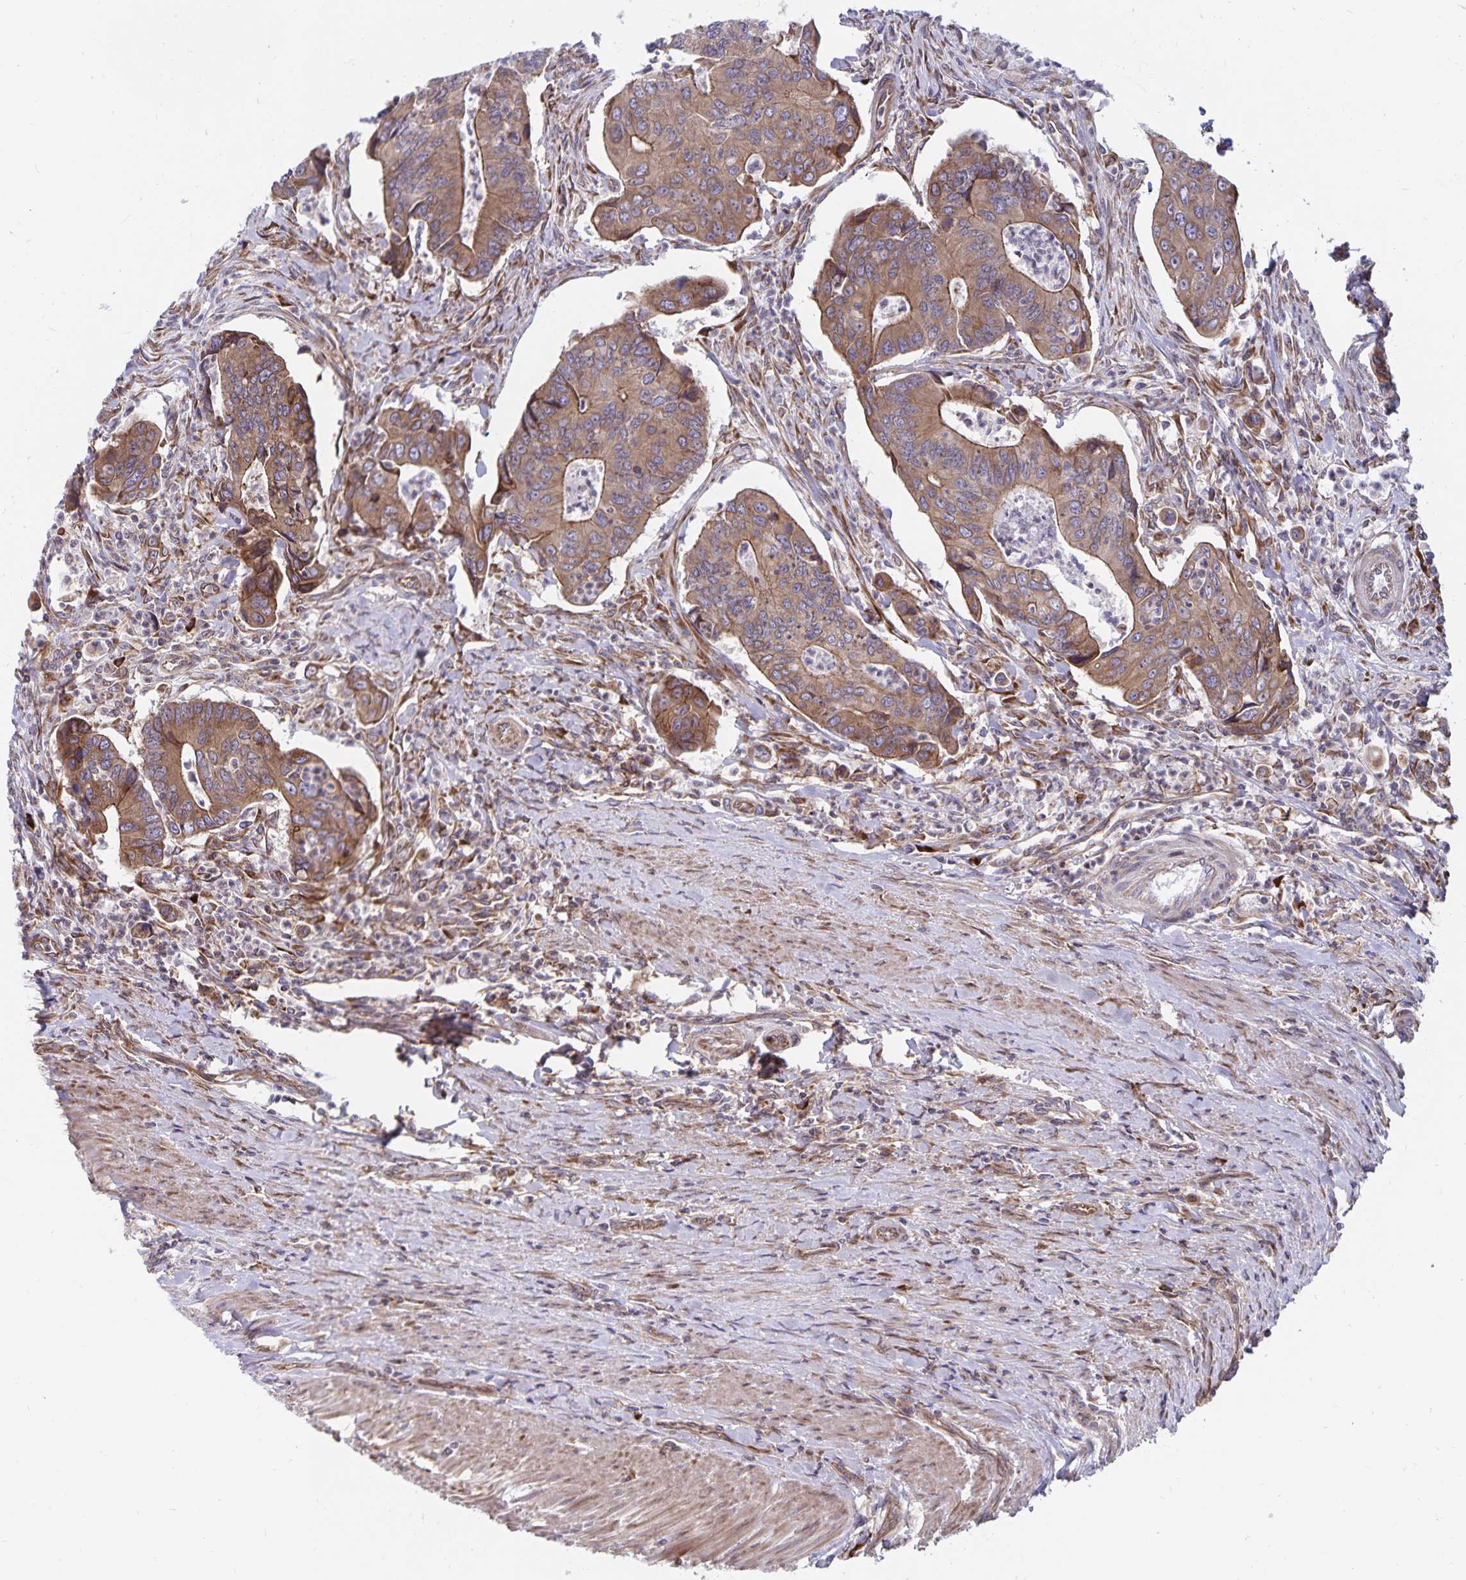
{"staining": {"intensity": "moderate", "quantity": ">75%", "location": "cytoplasmic/membranous"}, "tissue": "colorectal cancer", "cell_type": "Tumor cells", "image_type": "cancer", "snomed": [{"axis": "morphology", "description": "Adenocarcinoma, NOS"}, {"axis": "topography", "description": "Colon"}], "caption": "Immunohistochemical staining of human adenocarcinoma (colorectal) shows moderate cytoplasmic/membranous protein staining in approximately >75% of tumor cells. The staining was performed using DAB (3,3'-diaminobenzidine) to visualize the protein expression in brown, while the nuclei were stained in blue with hematoxylin (Magnification: 20x).", "gene": "SEC62", "patient": {"sex": "female", "age": 67}}